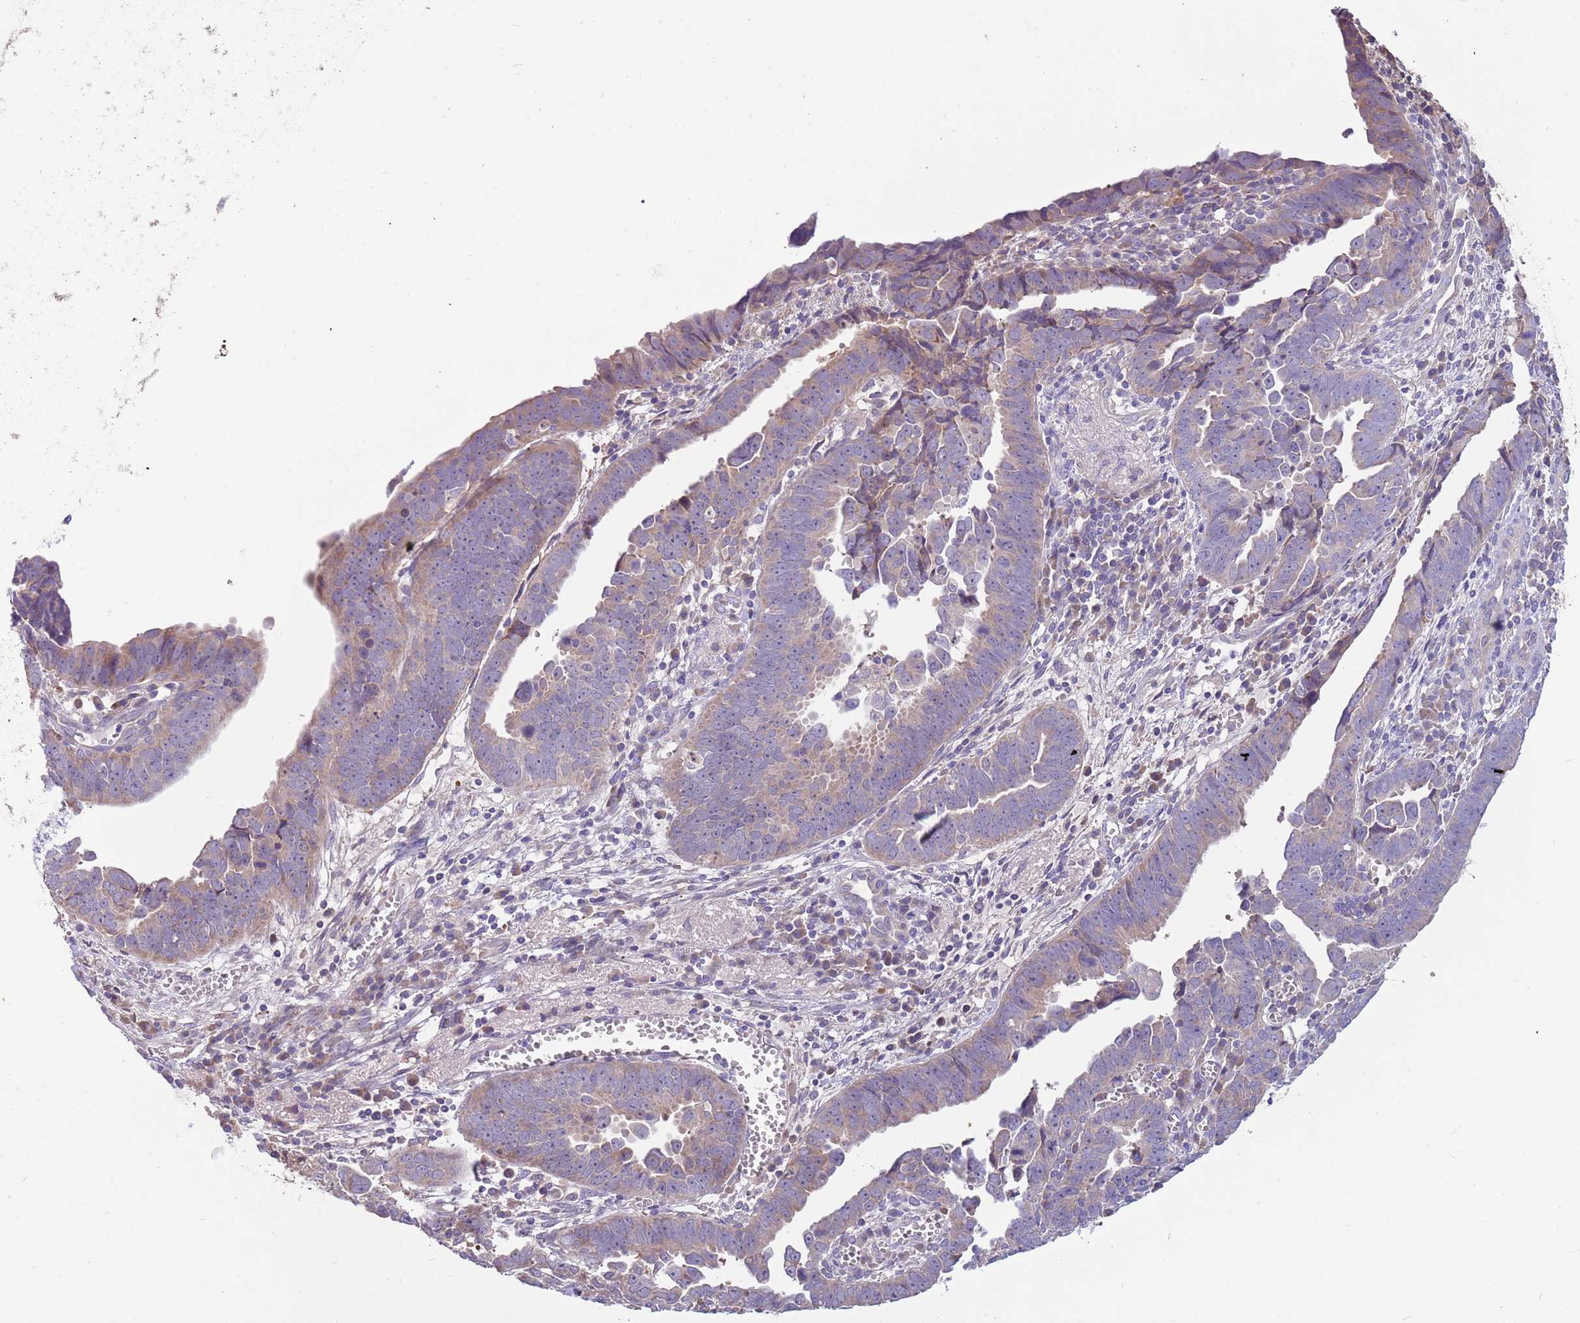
{"staining": {"intensity": "weak", "quantity": "<25%", "location": "cytoplasmic/membranous"}, "tissue": "endometrial cancer", "cell_type": "Tumor cells", "image_type": "cancer", "snomed": [{"axis": "morphology", "description": "Adenocarcinoma, NOS"}, {"axis": "topography", "description": "Endometrium"}], "caption": "Immunohistochemistry image of neoplastic tissue: human endometrial cancer (adenocarcinoma) stained with DAB shows no significant protein expression in tumor cells.", "gene": "CABYR", "patient": {"sex": "female", "age": 75}}